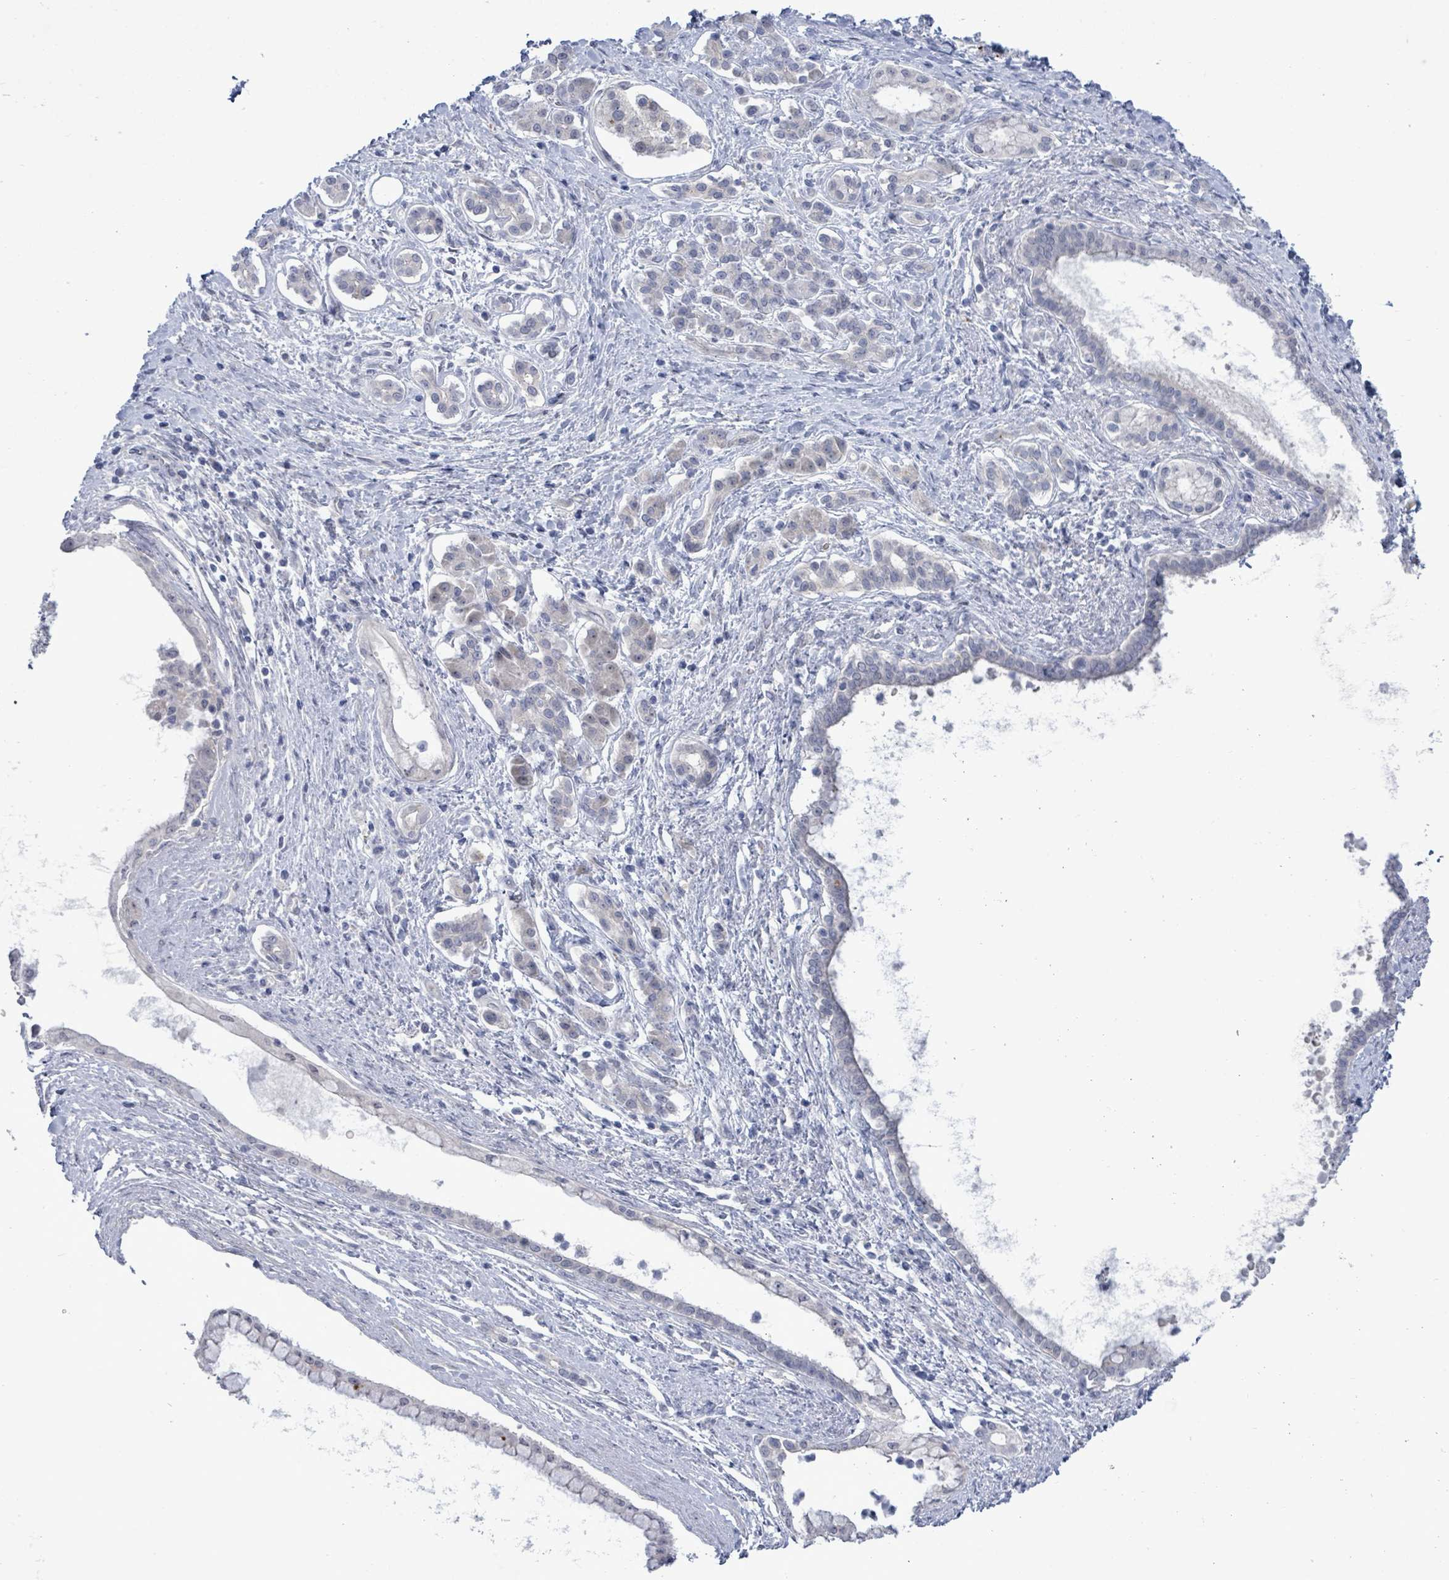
{"staining": {"intensity": "negative", "quantity": "none", "location": "none"}, "tissue": "pancreatic cancer", "cell_type": "Tumor cells", "image_type": "cancer", "snomed": [{"axis": "morphology", "description": "Adenocarcinoma, NOS"}, {"axis": "topography", "description": "Pancreas"}], "caption": "Immunohistochemistry micrograph of neoplastic tissue: human pancreatic cancer (adenocarcinoma) stained with DAB displays no significant protein positivity in tumor cells. (DAB IHC visualized using brightfield microscopy, high magnification).", "gene": "CT45A5", "patient": {"sex": "male", "age": 70}}